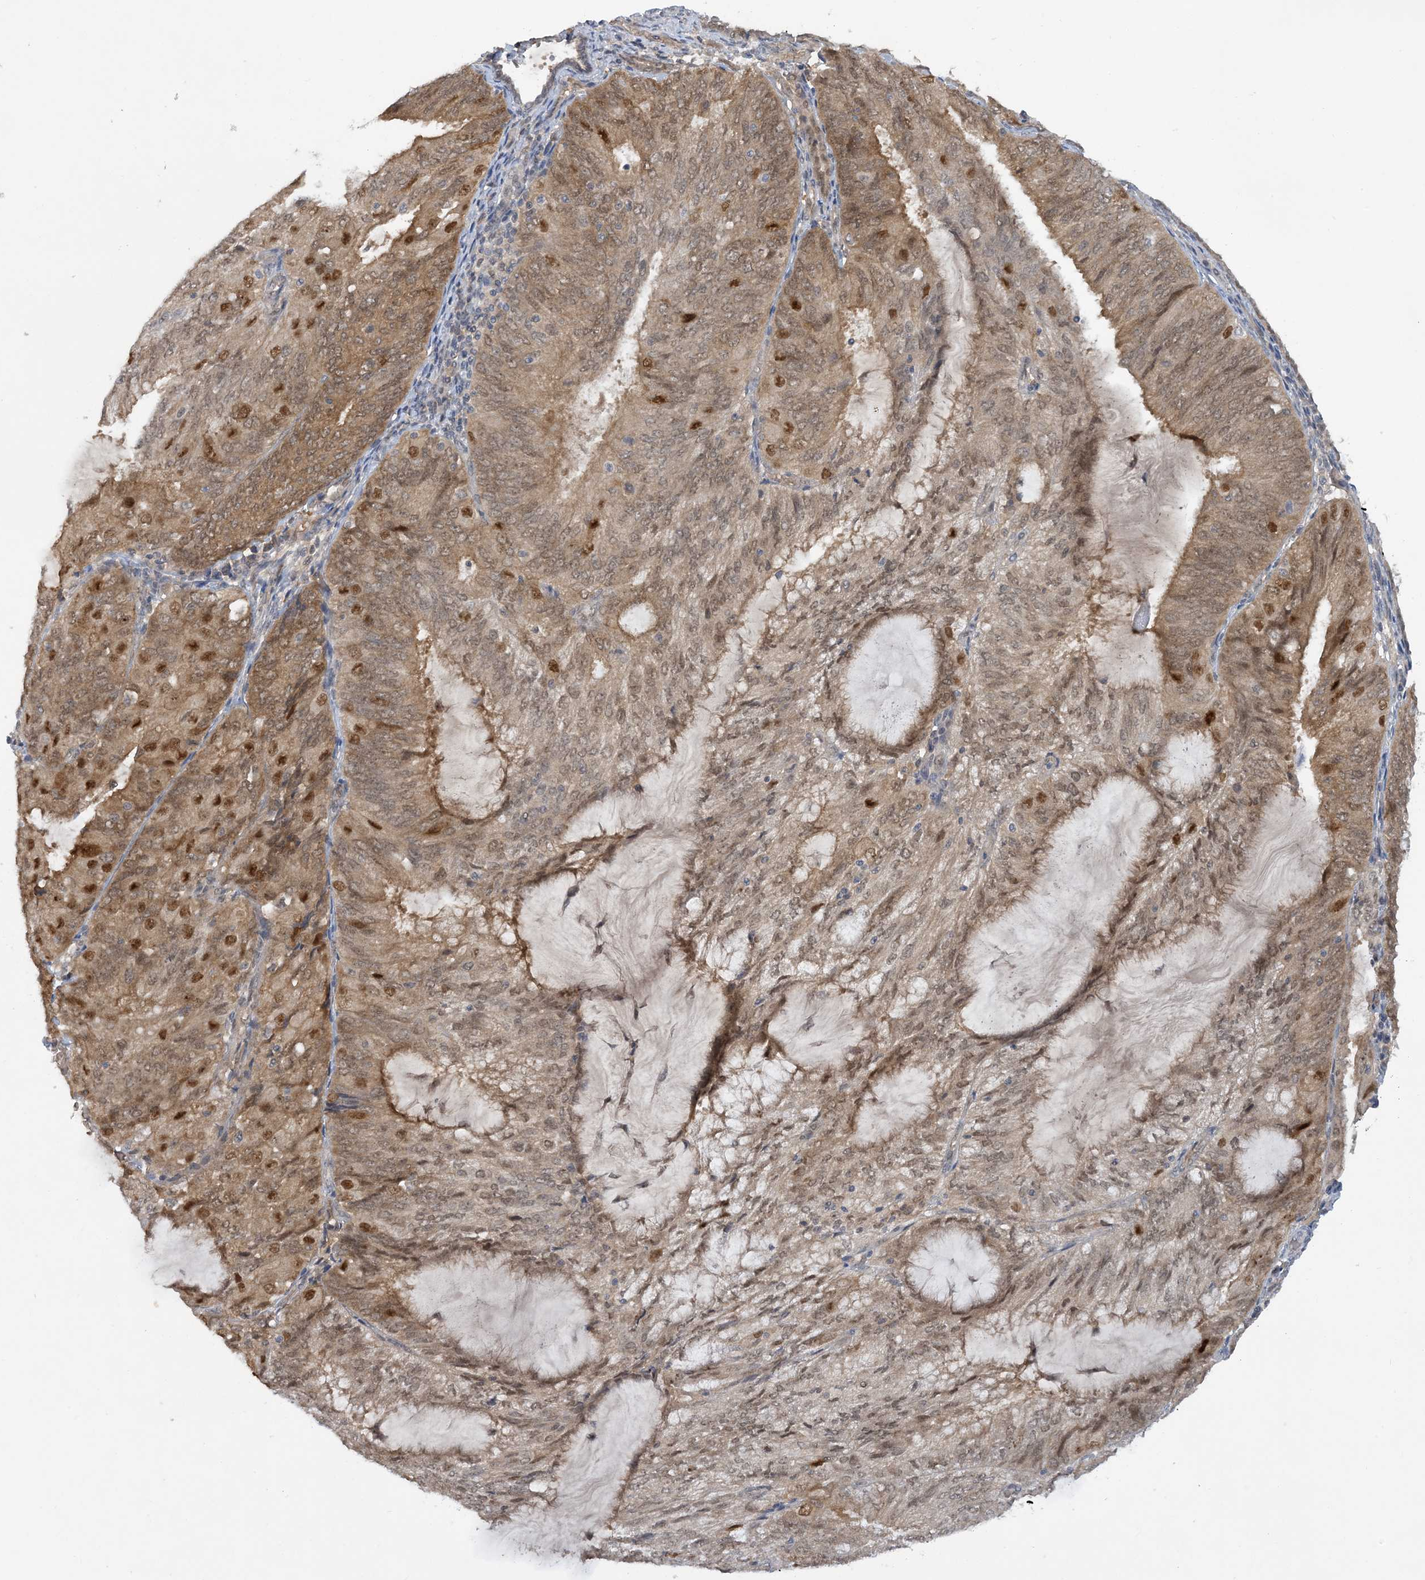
{"staining": {"intensity": "moderate", "quantity": ">75%", "location": "cytoplasmic/membranous,nuclear"}, "tissue": "endometrial cancer", "cell_type": "Tumor cells", "image_type": "cancer", "snomed": [{"axis": "morphology", "description": "Adenocarcinoma, NOS"}, {"axis": "topography", "description": "Endometrium"}], "caption": "Endometrial adenocarcinoma stained with a brown dye reveals moderate cytoplasmic/membranous and nuclear positive positivity in about >75% of tumor cells.", "gene": "UBE2E1", "patient": {"sex": "female", "age": 81}}